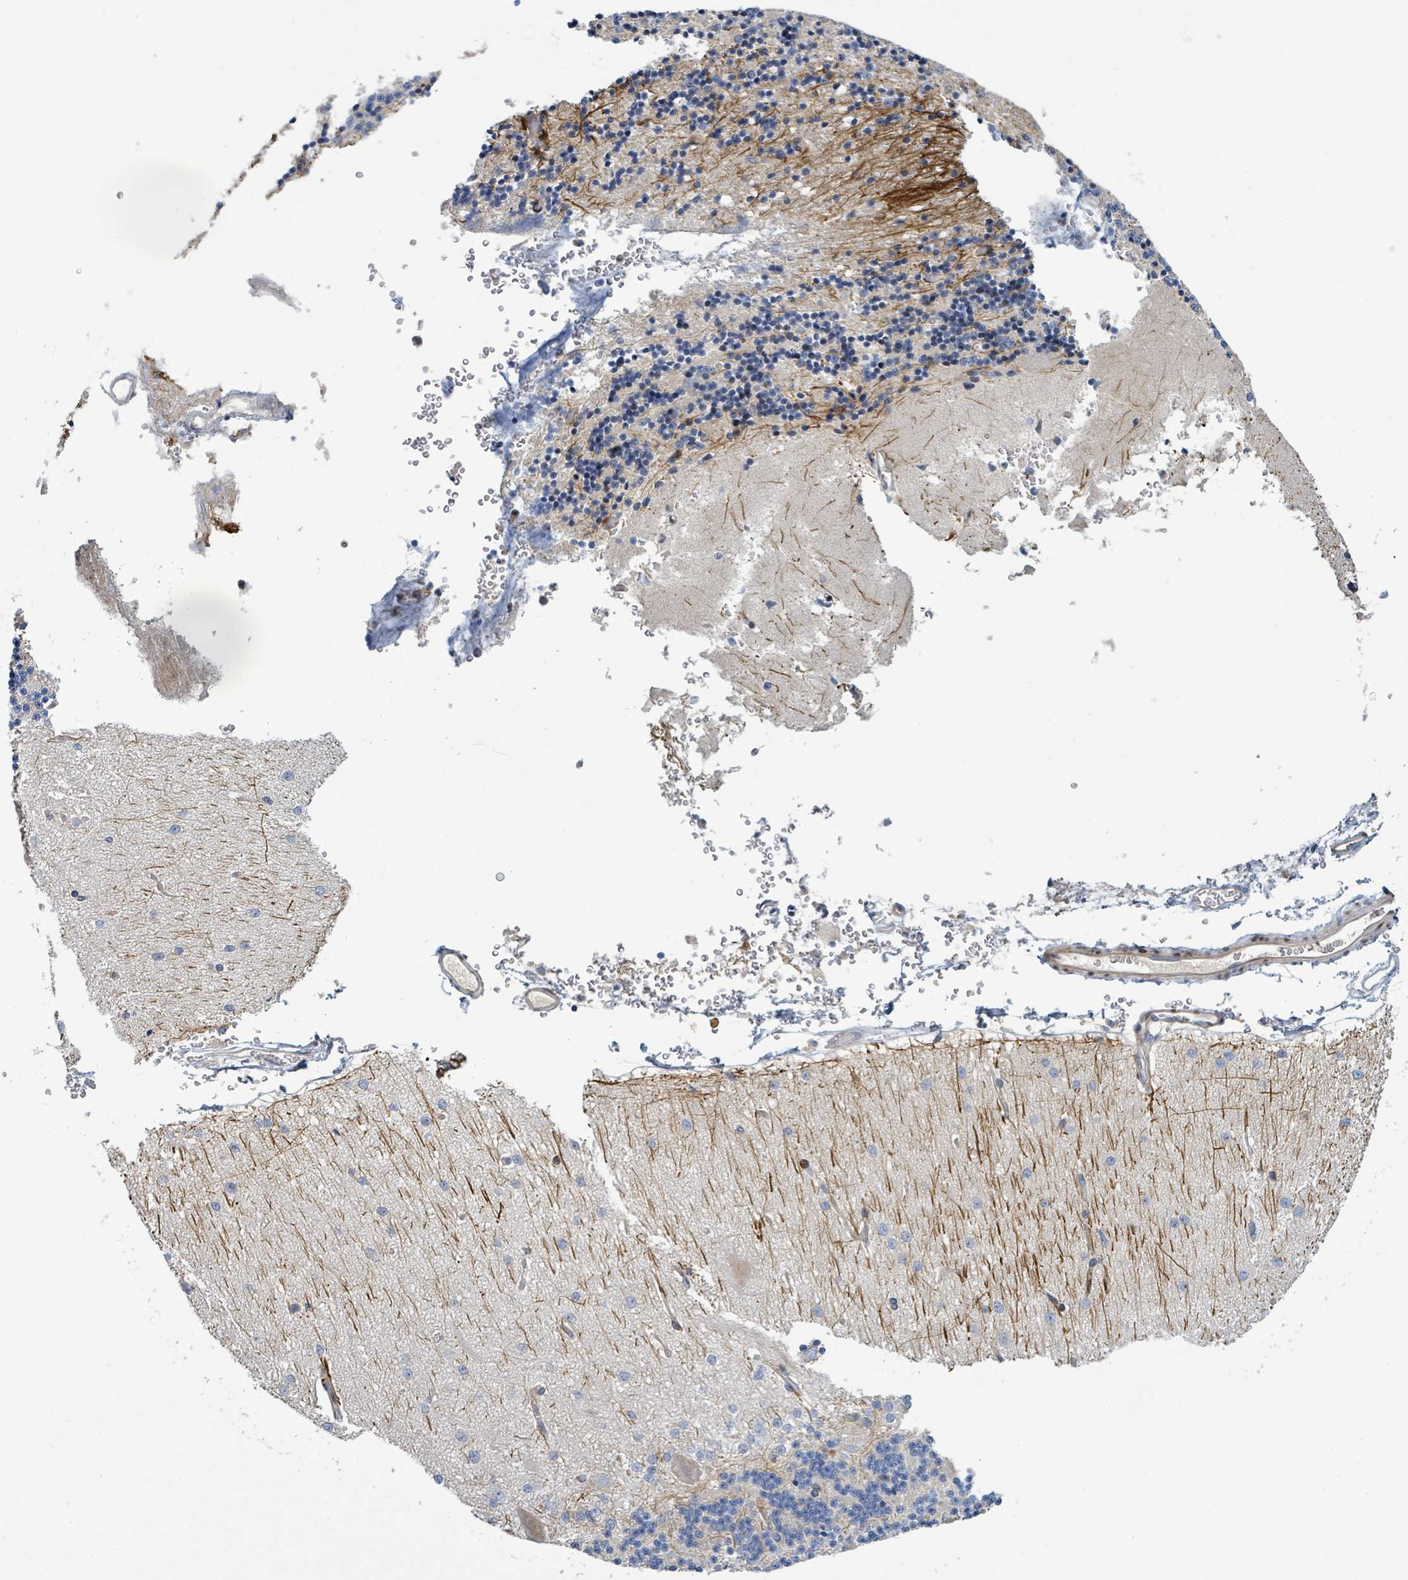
{"staining": {"intensity": "moderate", "quantity": "<25%", "location": "cytoplasmic/membranous"}, "tissue": "cerebellum", "cell_type": "Cells in granular layer", "image_type": "normal", "snomed": [{"axis": "morphology", "description": "Normal tissue, NOS"}, {"axis": "topography", "description": "Cerebellum"}], "caption": "Cerebellum stained for a protein (brown) exhibits moderate cytoplasmic/membranous positive positivity in about <25% of cells in granular layer.", "gene": "CFAP210", "patient": {"sex": "female", "age": 29}}